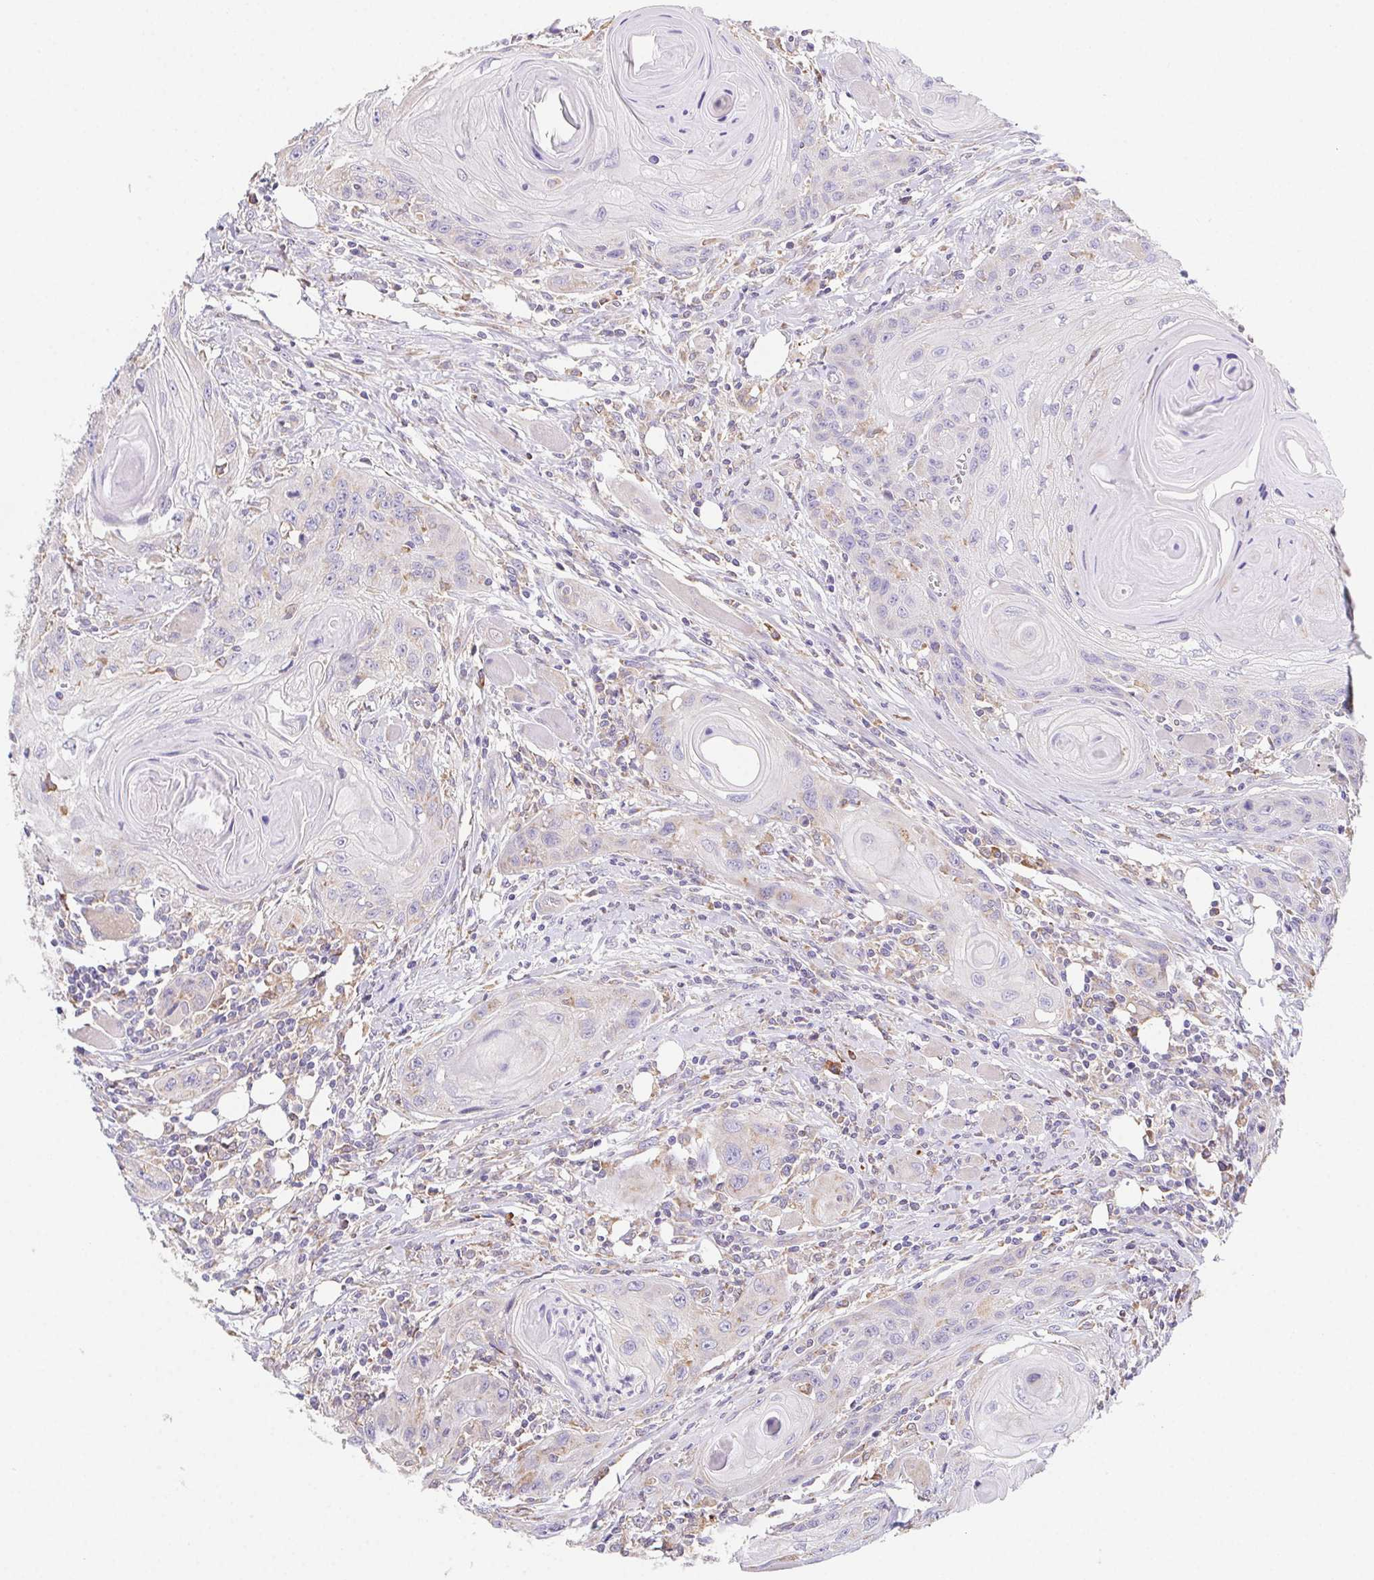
{"staining": {"intensity": "negative", "quantity": "none", "location": "none"}, "tissue": "head and neck cancer", "cell_type": "Tumor cells", "image_type": "cancer", "snomed": [{"axis": "morphology", "description": "Squamous cell carcinoma, NOS"}, {"axis": "topography", "description": "Oral tissue"}, {"axis": "topography", "description": "Head-Neck"}], "caption": "Immunohistochemistry of human head and neck cancer (squamous cell carcinoma) displays no expression in tumor cells.", "gene": "ADAM8", "patient": {"sex": "male", "age": 58}}